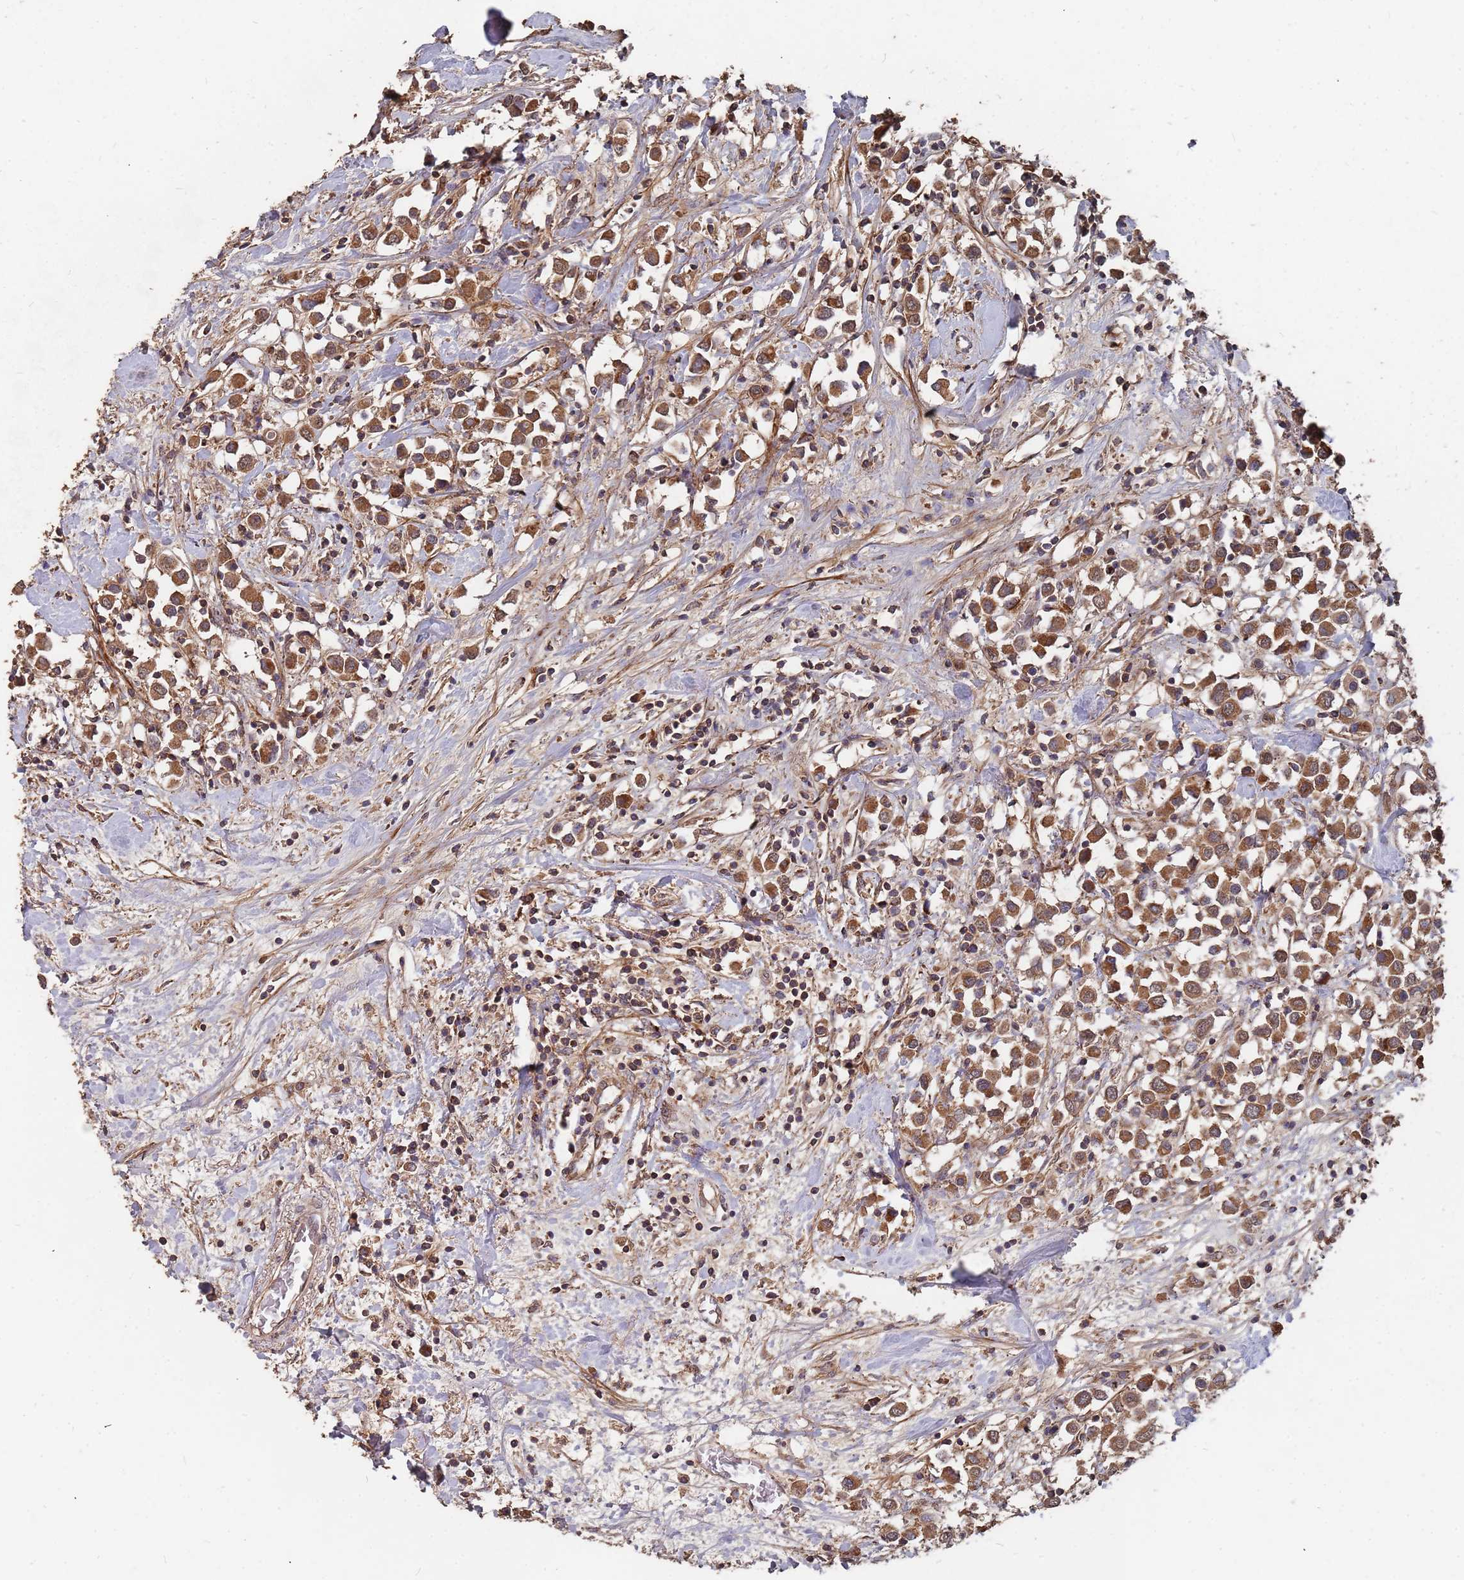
{"staining": {"intensity": "strong", "quantity": ">75%", "location": "cytoplasmic/membranous"}, "tissue": "breast cancer", "cell_type": "Tumor cells", "image_type": "cancer", "snomed": [{"axis": "morphology", "description": "Duct carcinoma"}, {"axis": "topography", "description": "Breast"}], "caption": "The micrograph shows immunohistochemical staining of breast invasive ductal carcinoma. There is strong cytoplasmic/membranous positivity is present in approximately >75% of tumor cells. (Brightfield microscopy of DAB IHC at high magnification).", "gene": "PRORP", "patient": {"sex": "female", "age": 61}}